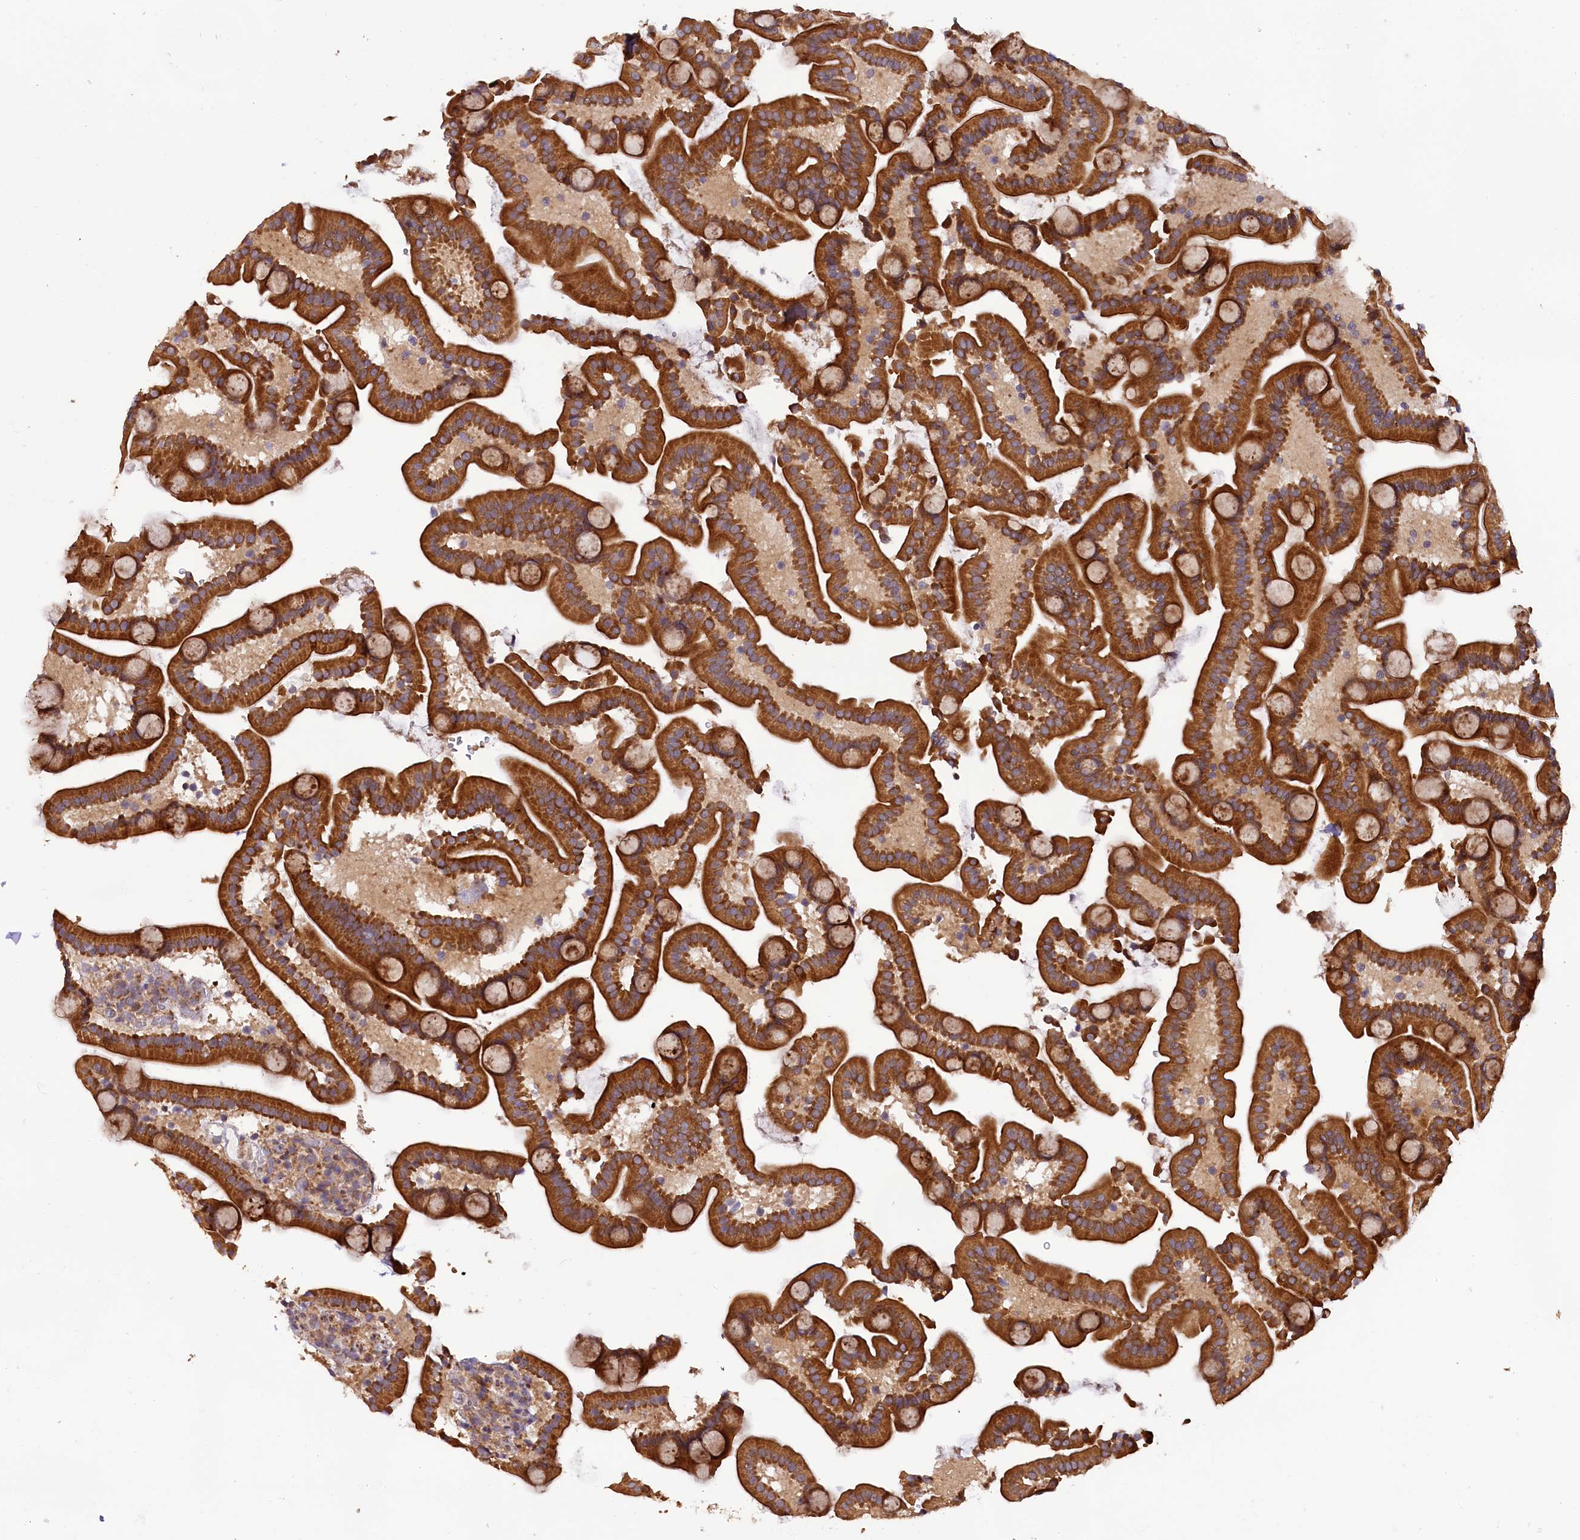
{"staining": {"intensity": "strong", "quantity": ">75%", "location": "cytoplasmic/membranous"}, "tissue": "duodenum", "cell_type": "Glandular cells", "image_type": "normal", "snomed": [{"axis": "morphology", "description": "Normal tissue, NOS"}, {"axis": "topography", "description": "Duodenum"}], "caption": "This is an image of immunohistochemistry staining of unremarkable duodenum, which shows strong expression in the cytoplasmic/membranous of glandular cells.", "gene": "DOHH", "patient": {"sex": "male", "age": 55}}